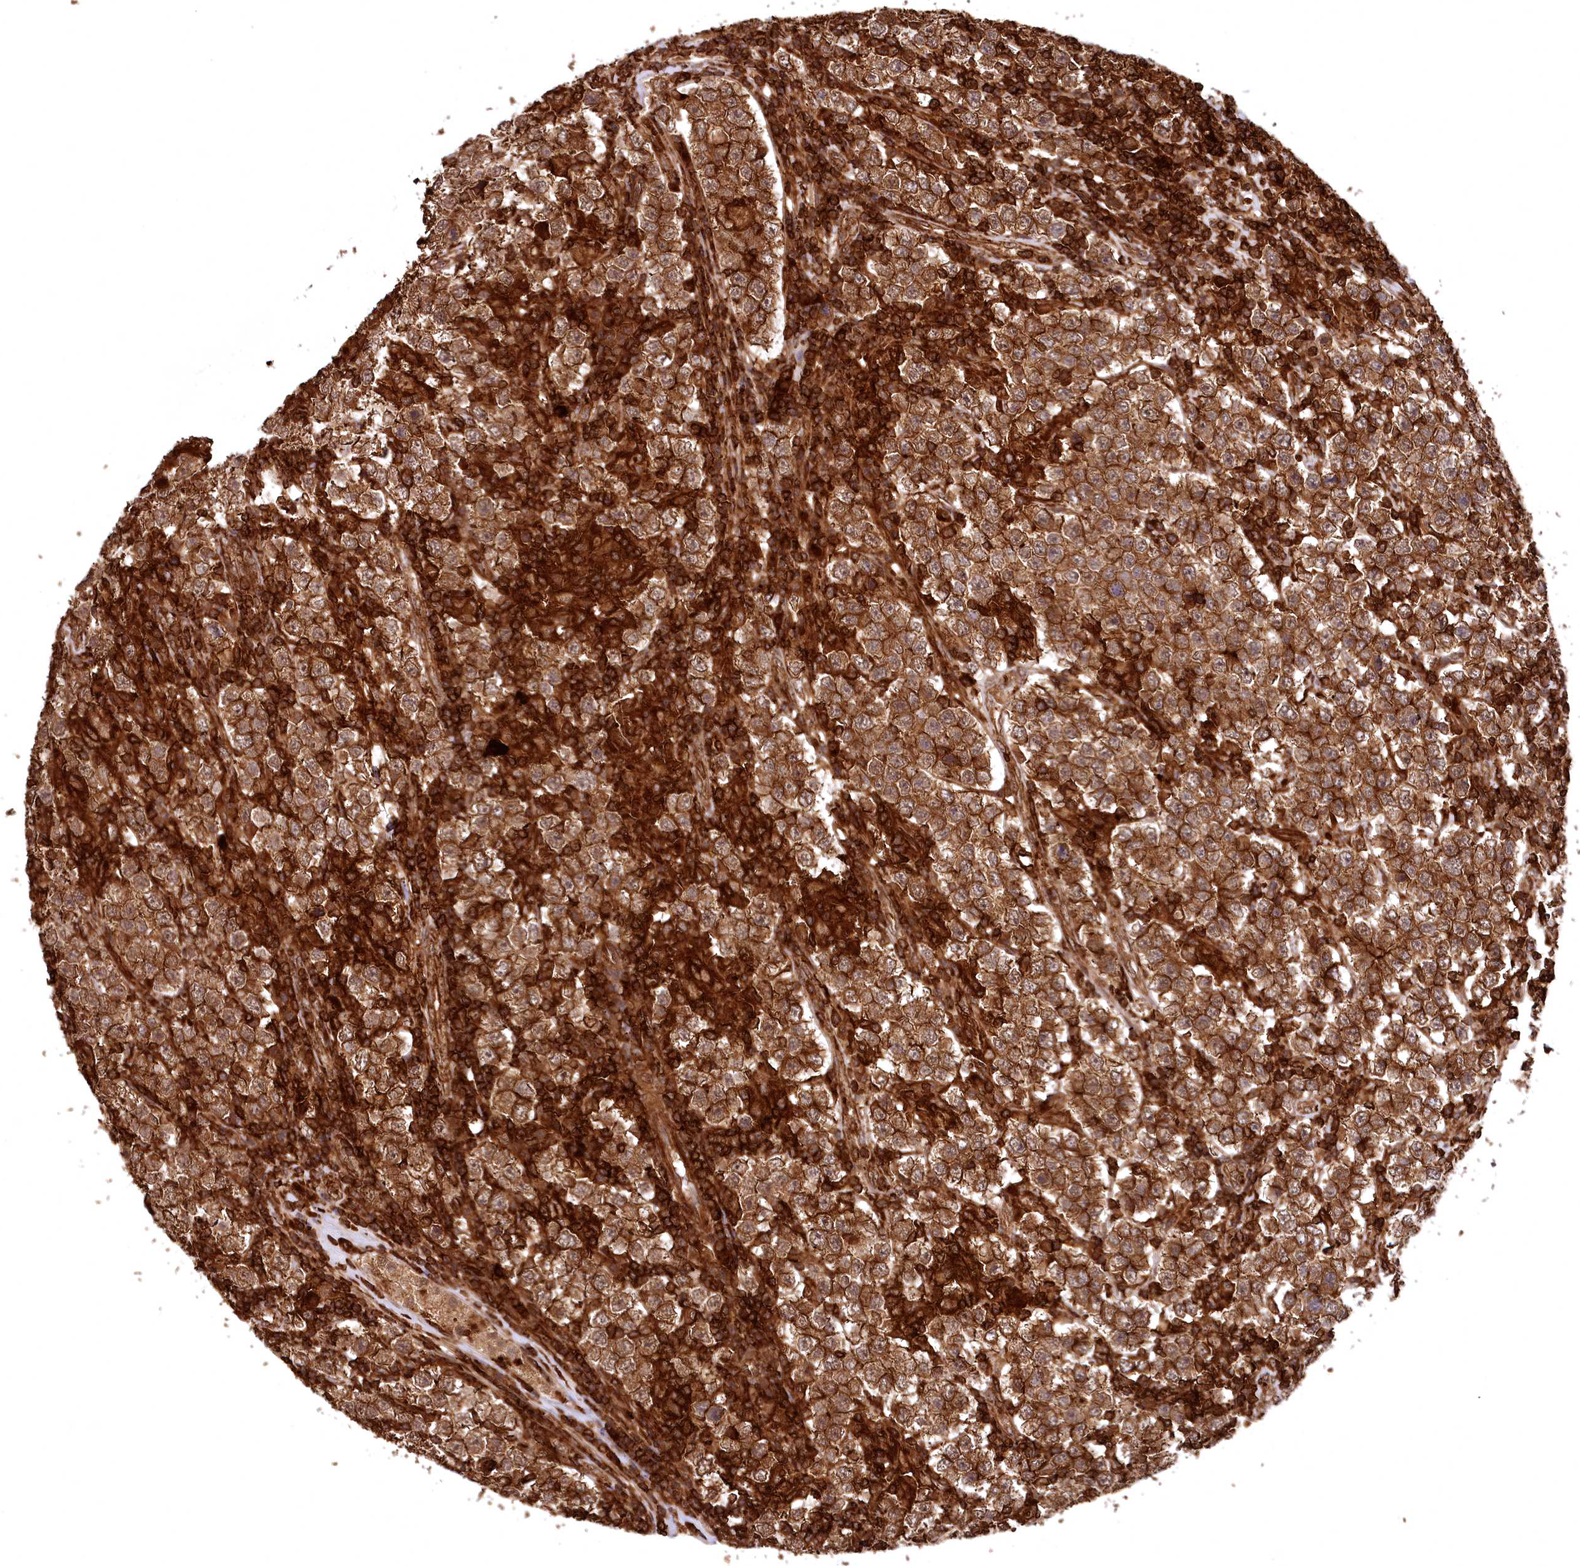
{"staining": {"intensity": "moderate", "quantity": ">75%", "location": "cytoplasmic/membranous"}, "tissue": "testis cancer", "cell_type": "Tumor cells", "image_type": "cancer", "snomed": [{"axis": "morphology", "description": "Normal tissue, NOS"}, {"axis": "morphology", "description": "Urothelial carcinoma, High grade"}, {"axis": "morphology", "description": "Seminoma, NOS"}, {"axis": "morphology", "description": "Carcinoma, Embryonal, NOS"}, {"axis": "topography", "description": "Urinary bladder"}, {"axis": "topography", "description": "Testis"}], "caption": "IHC micrograph of neoplastic tissue: testis cancer (embryonal carcinoma) stained using IHC reveals medium levels of moderate protein expression localized specifically in the cytoplasmic/membranous of tumor cells, appearing as a cytoplasmic/membranous brown color.", "gene": "STUB1", "patient": {"sex": "male", "age": 41}}